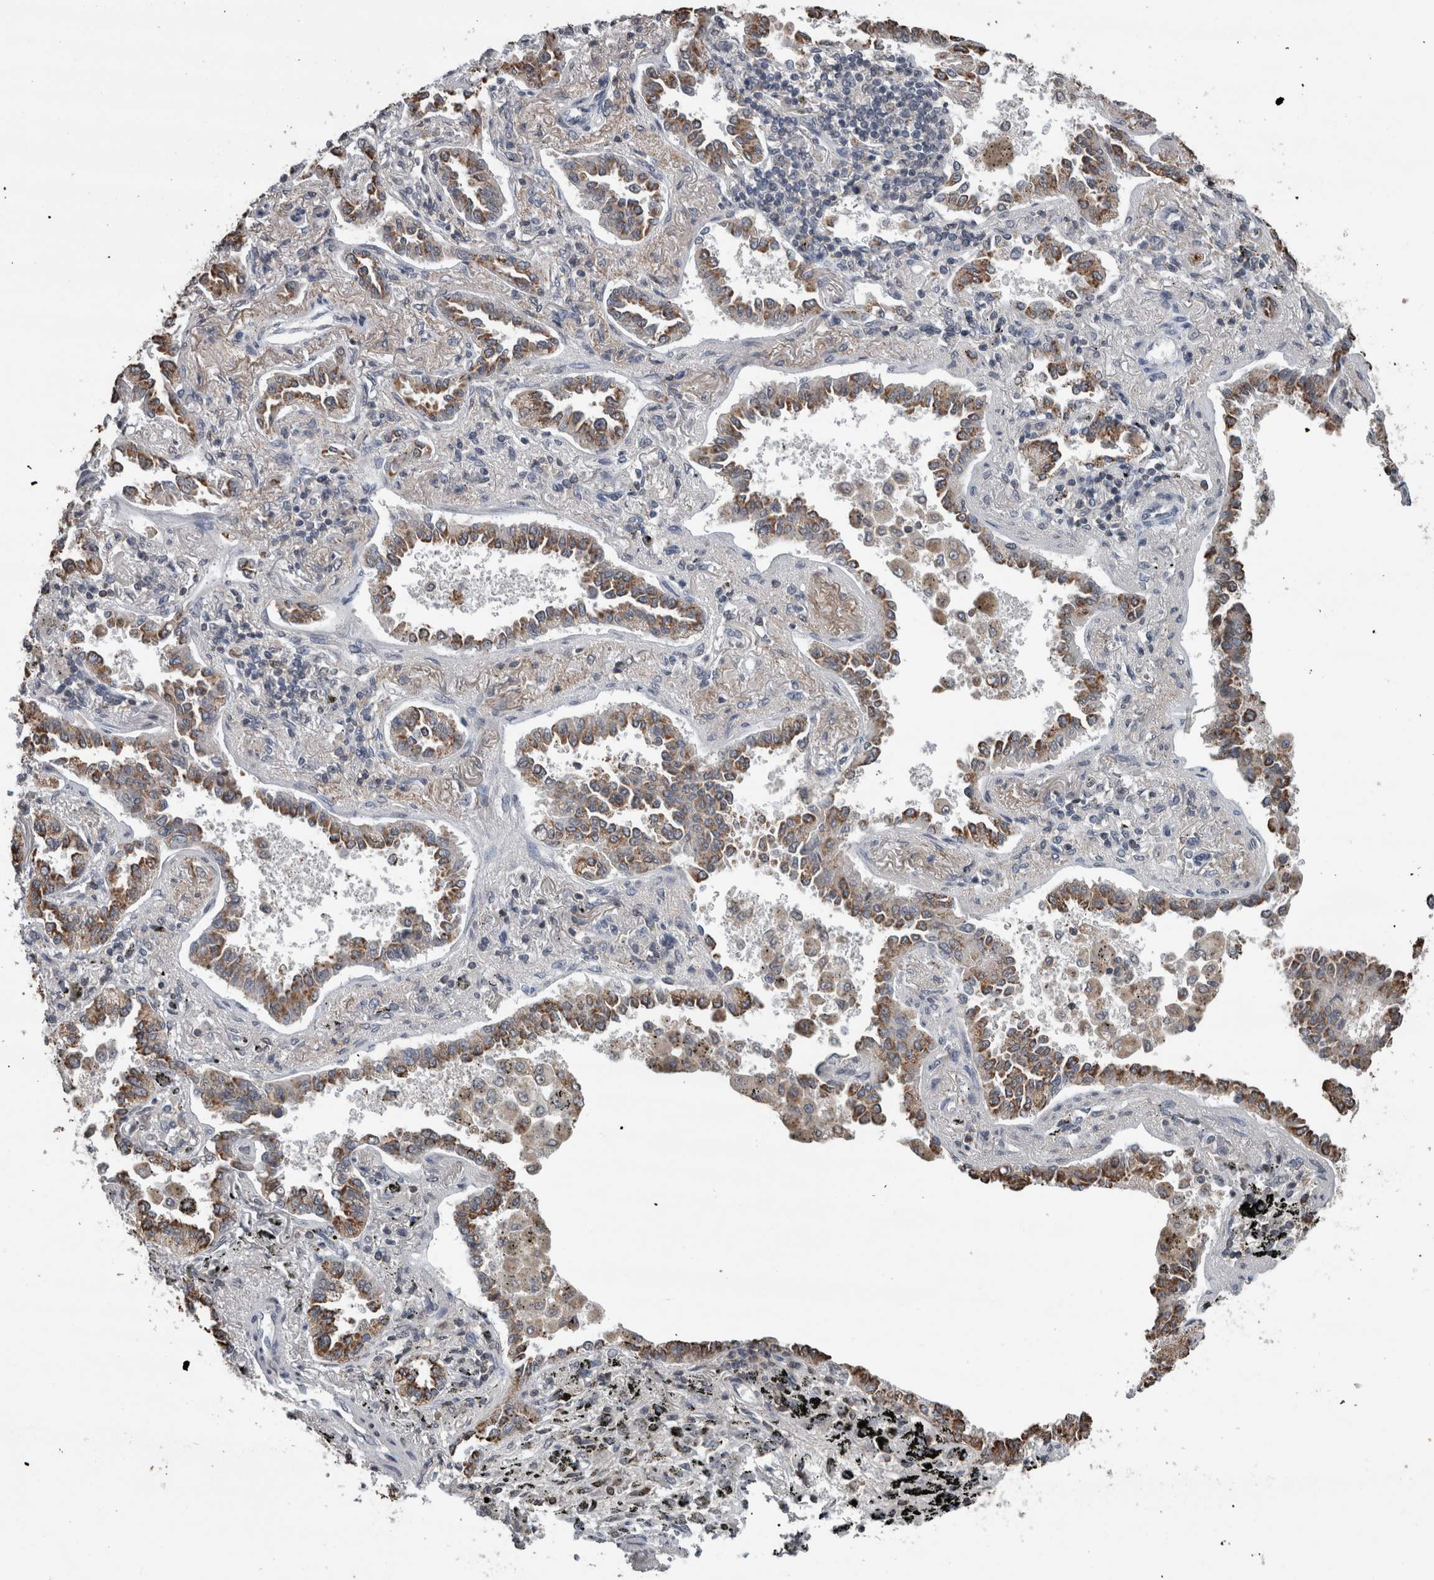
{"staining": {"intensity": "moderate", "quantity": ">75%", "location": "cytoplasmic/membranous"}, "tissue": "lung cancer", "cell_type": "Tumor cells", "image_type": "cancer", "snomed": [{"axis": "morphology", "description": "Normal tissue, NOS"}, {"axis": "morphology", "description": "Adenocarcinoma, NOS"}, {"axis": "topography", "description": "Lung"}], "caption": "Protein positivity by immunohistochemistry (IHC) exhibits moderate cytoplasmic/membranous expression in about >75% of tumor cells in lung adenocarcinoma.", "gene": "MAFF", "patient": {"sex": "male", "age": 59}}